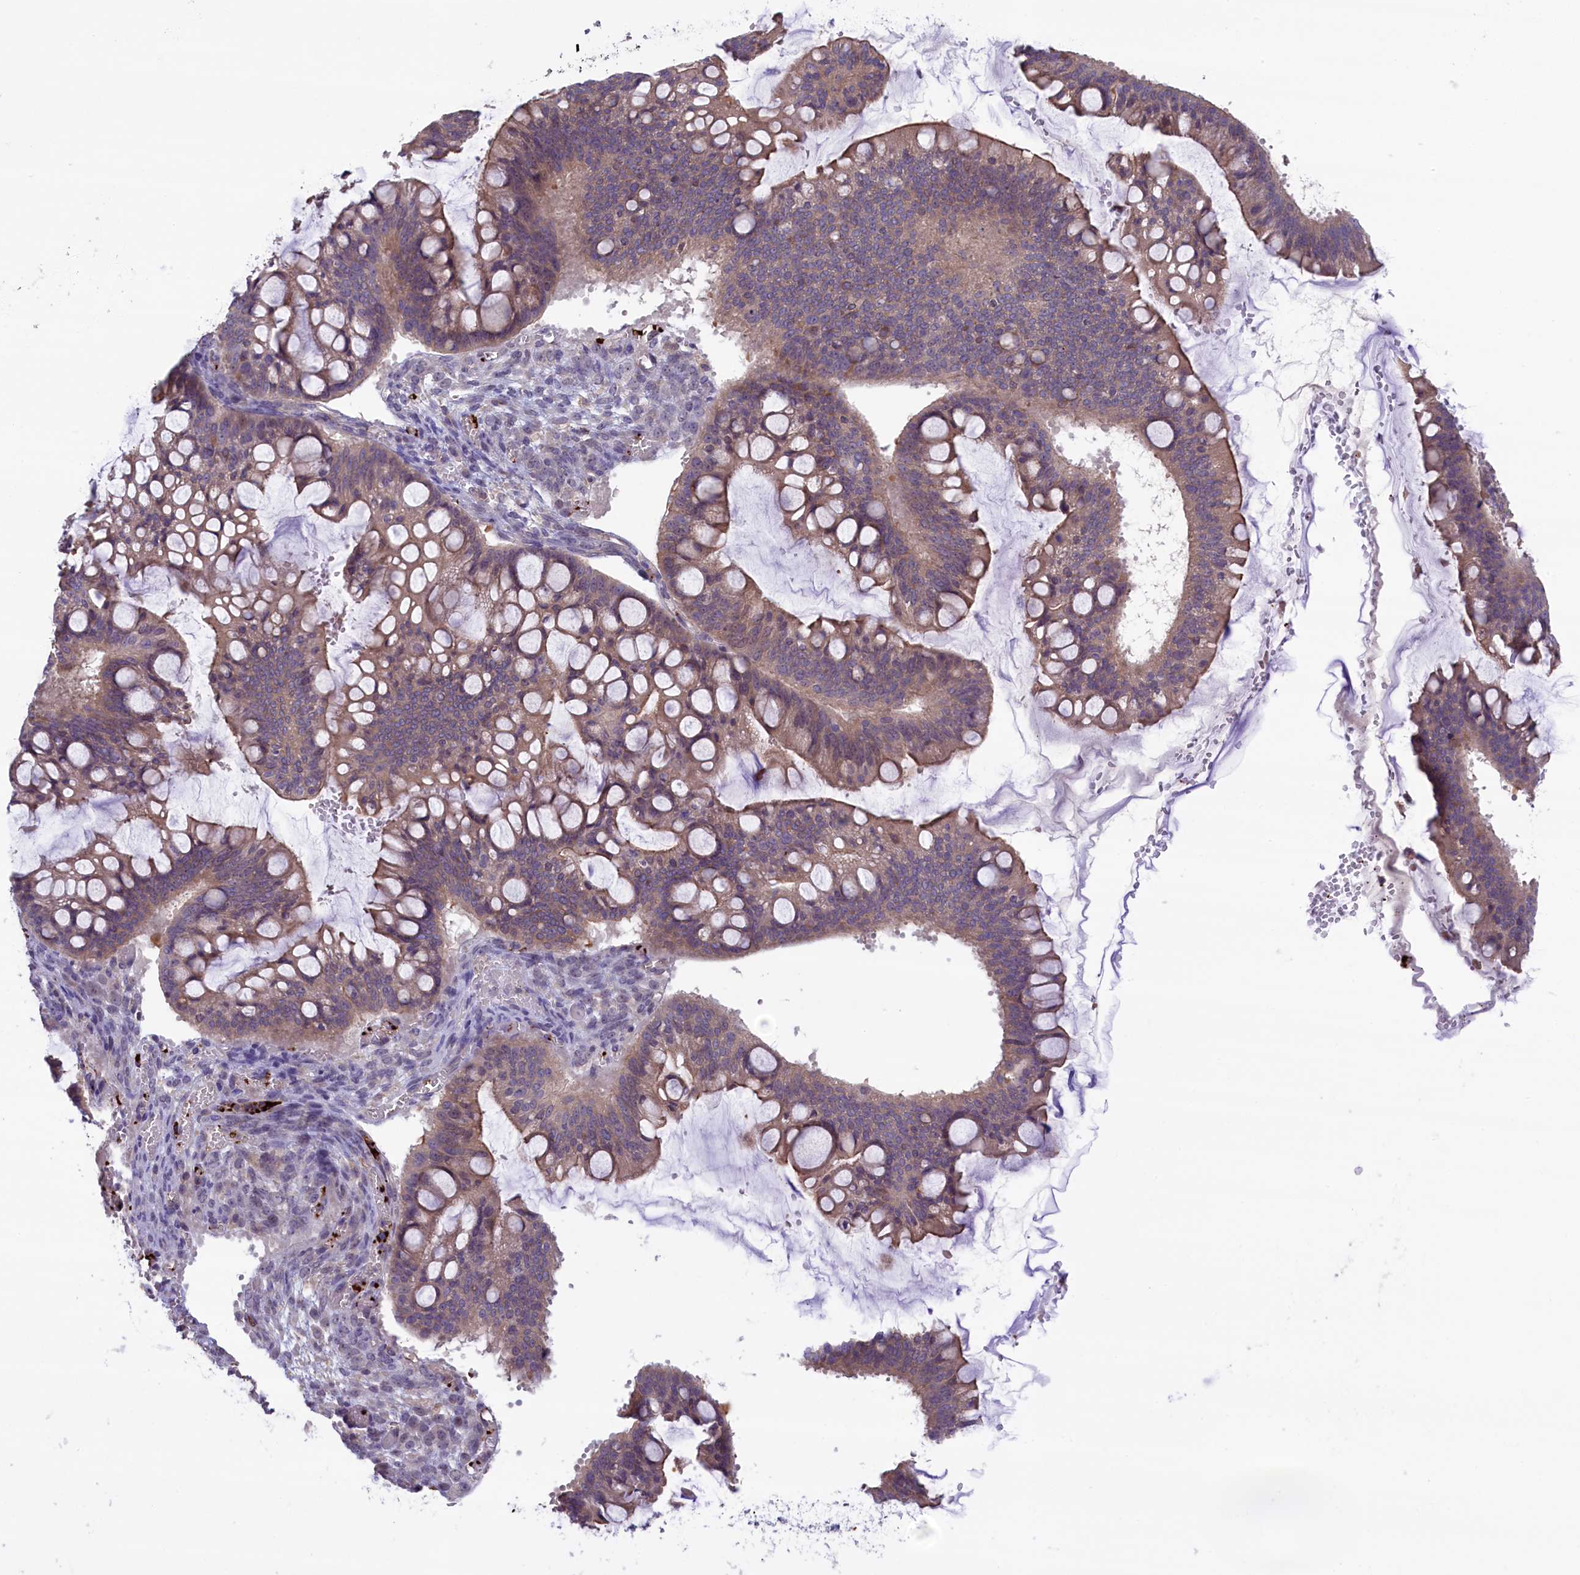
{"staining": {"intensity": "weak", "quantity": ">75%", "location": "cytoplasmic/membranous"}, "tissue": "ovarian cancer", "cell_type": "Tumor cells", "image_type": "cancer", "snomed": [{"axis": "morphology", "description": "Cystadenocarcinoma, mucinous, NOS"}, {"axis": "topography", "description": "Ovary"}], "caption": "Weak cytoplasmic/membranous protein positivity is identified in about >75% of tumor cells in ovarian cancer.", "gene": "HEATR3", "patient": {"sex": "female", "age": 73}}